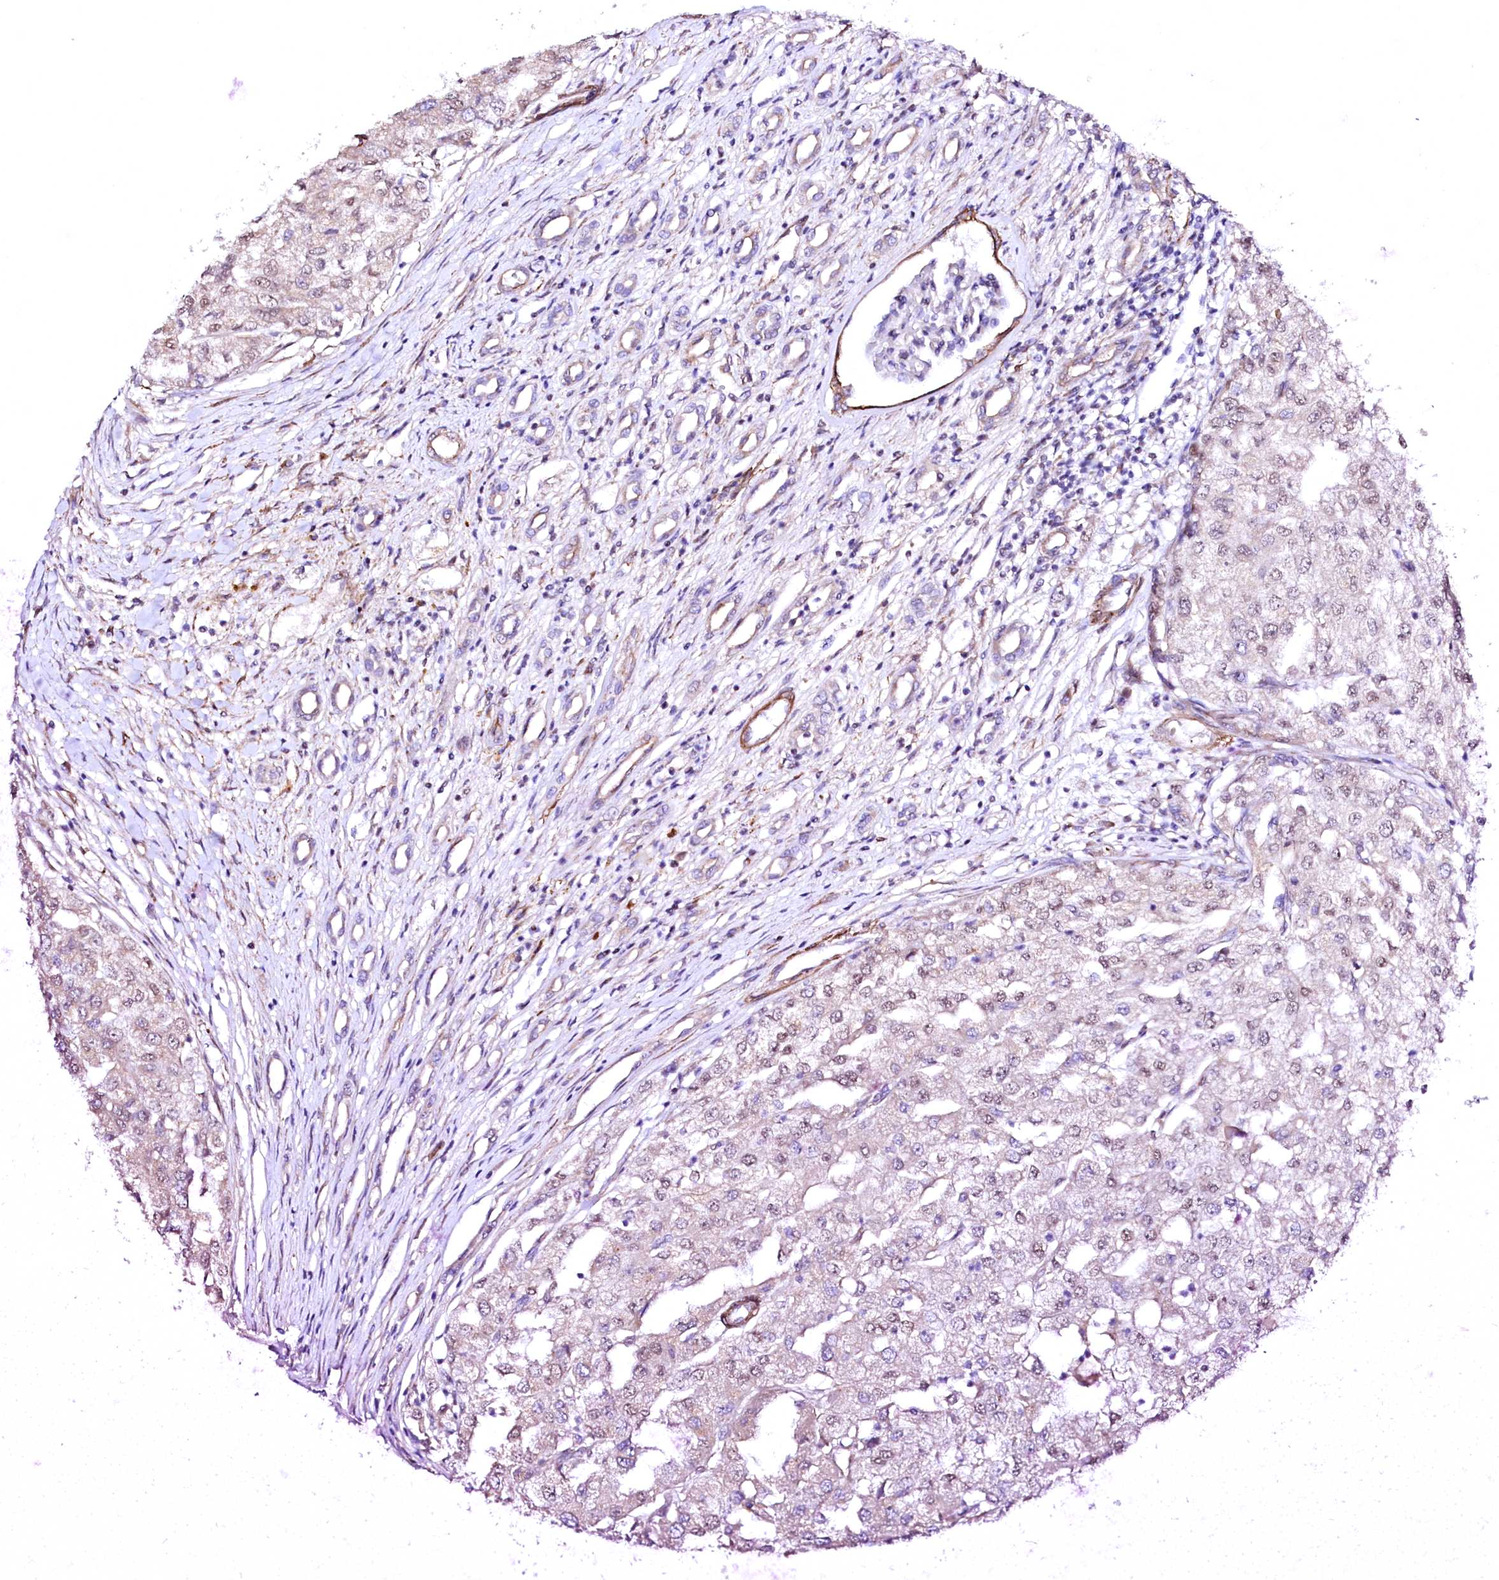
{"staining": {"intensity": "weak", "quantity": "25%-75%", "location": "nuclear"}, "tissue": "renal cancer", "cell_type": "Tumor cells", "image_type": "cancer", "snomed": [{"axis": "morphology", "description": "Adenocarcinoma, NOS"}, {"axis": "topography", "description": "Kidney"}], "caption": "Tumor cells exhibit weak nuclear staining in approximately 25%-75% of cells in renal adenocarcinoma.", "gene": "GPR176", "patient": {"sex": "female", "age": 54}}